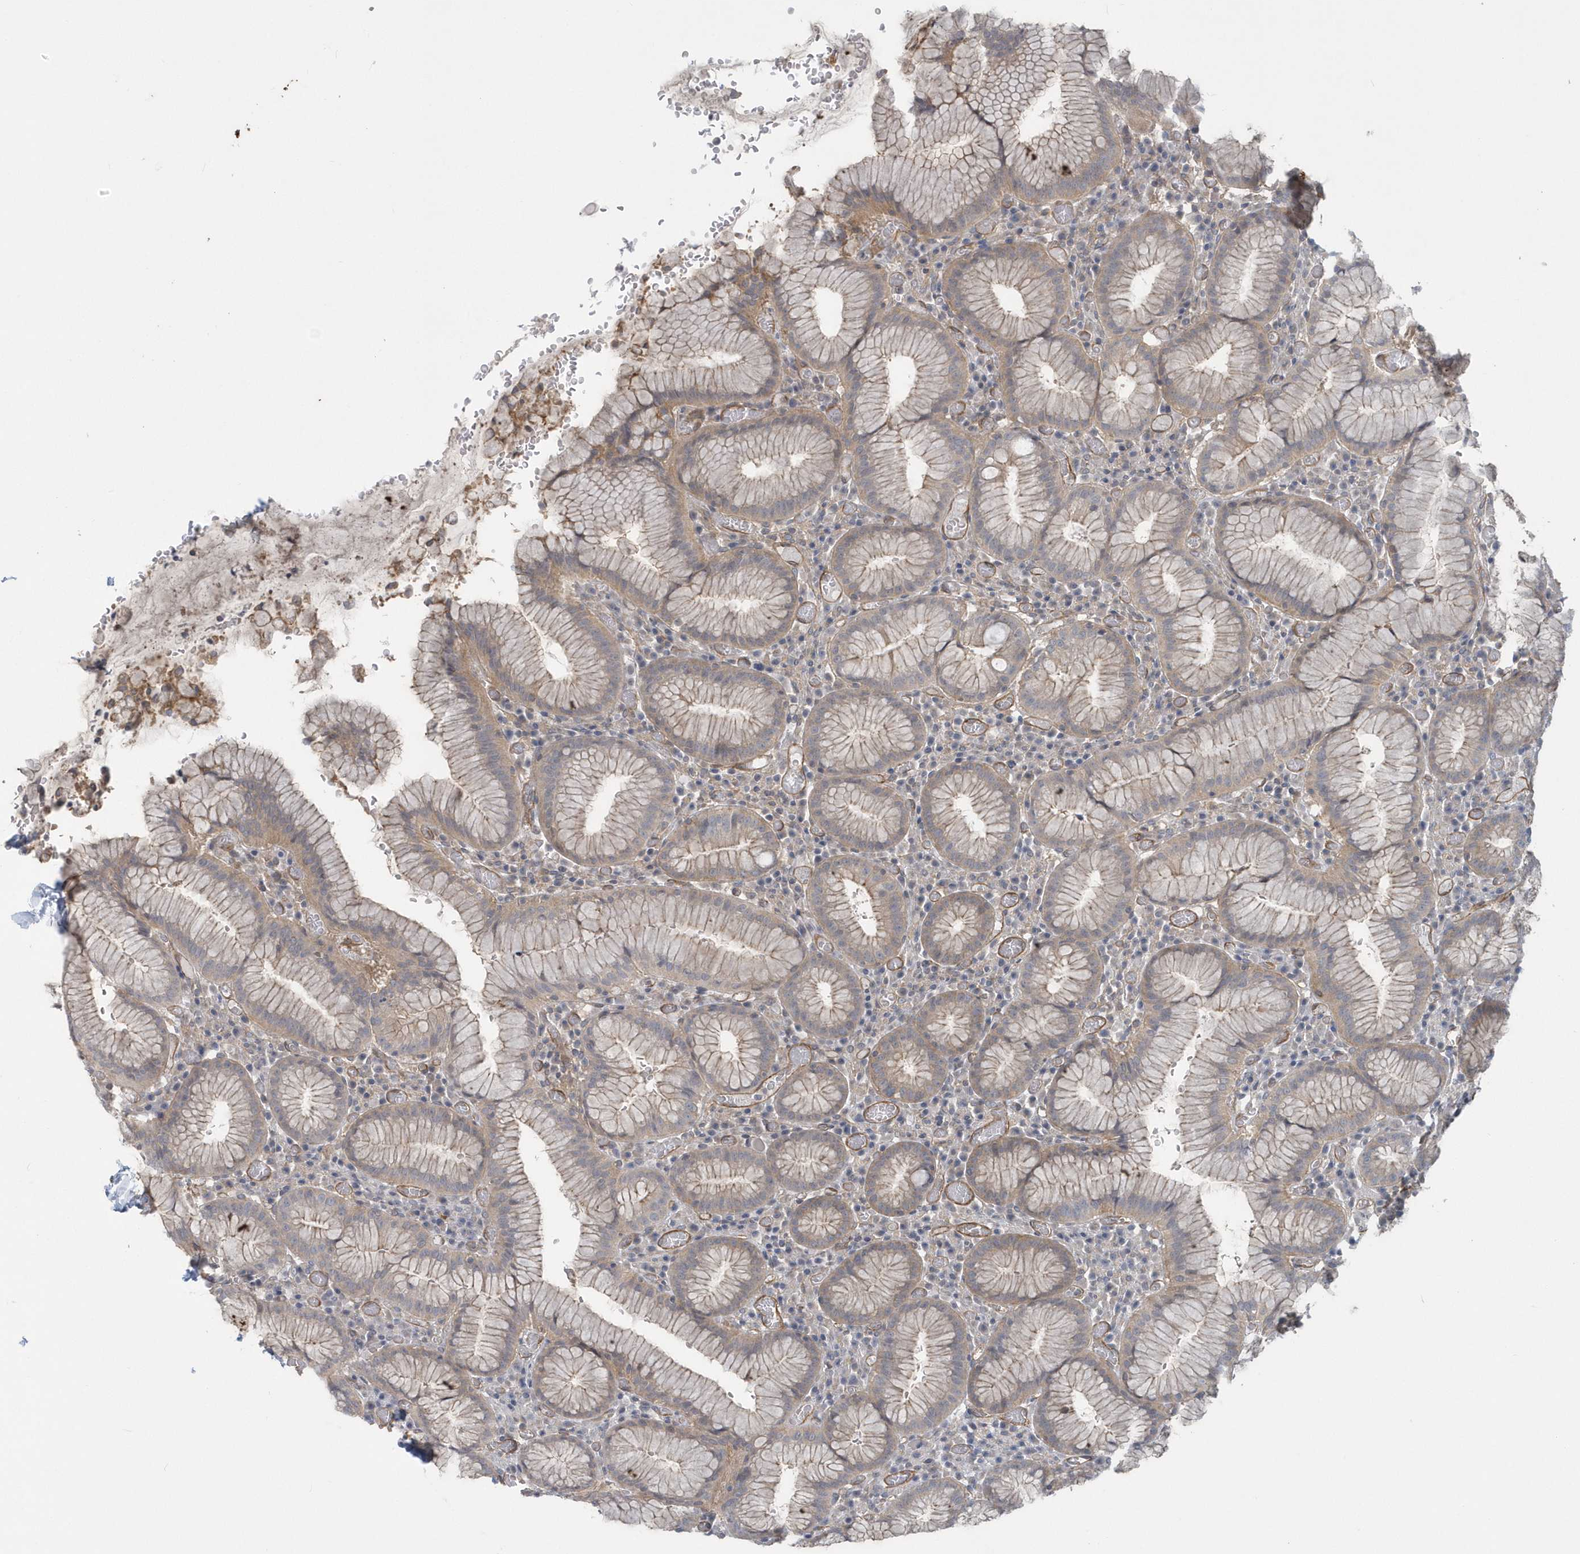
{"staining": {"intensity": "strong", "quantity": "25%-75%", "location": "cytoplasmic/membranous"}, "tissue": "stomach", "cell_type": "Glandular cells", "image_type": "normal", "snomed": [{"axis": "morphology", "description": "Normal tissue, NOS"}, {"axis": "topography", "description": "Stomach"}], "caption": "The immunohistochemical stain shows strong cytoplasmic/membranous staining in glandular cells of normal stomach. (DAB (3,3'-diaminobenzidine) IHC, brown staining for protein, blue staining for nuclei).", "gene": "RAI14", "patient": {"sex": "male", "age": 55}}